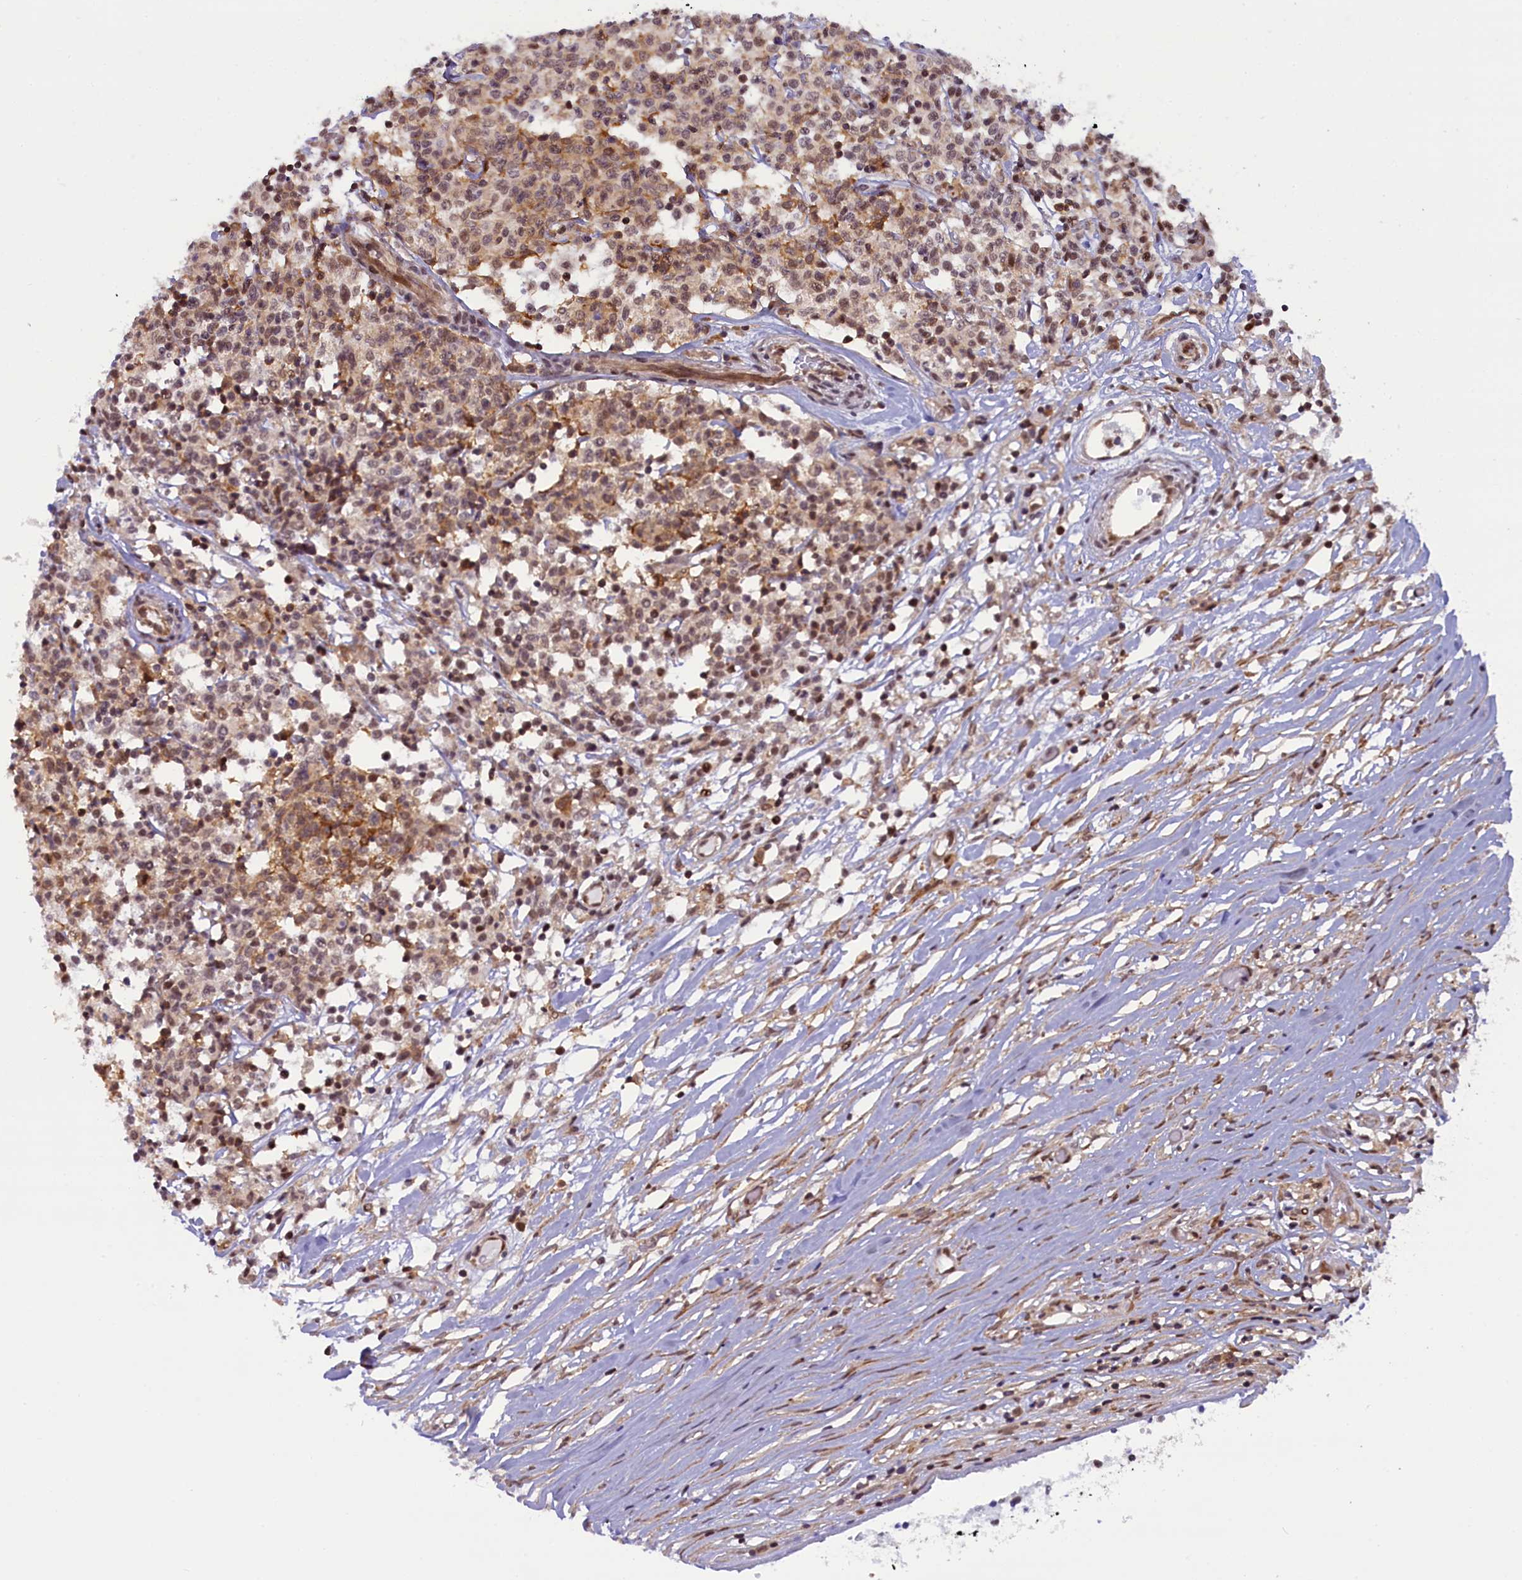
{"staining": {"intensity": "weak", "quantity": ">75%", "location": "cytoplasmic/membranous,nuclear"}, "tissue": "lymphoma", "cell_type": "Tumor cells", "image_type": "cancer", "snomed": [{"axis": "morphology", "description": "Malignant lymphoma, non-Hodgkin's type, Low grade"}, {"axis": "topography", "description": "Small intestine"}], "caption": "Immunohistochemical staining of malignant lymphoma, non-Hodgkin's type (low-grade) demonstrates weak cytoplasmic/membranous and nuclear protein staining in approximately >75% of tumor cells.", "gene": "FCHO1", "patient": {"sex": "female", "age": 59}}